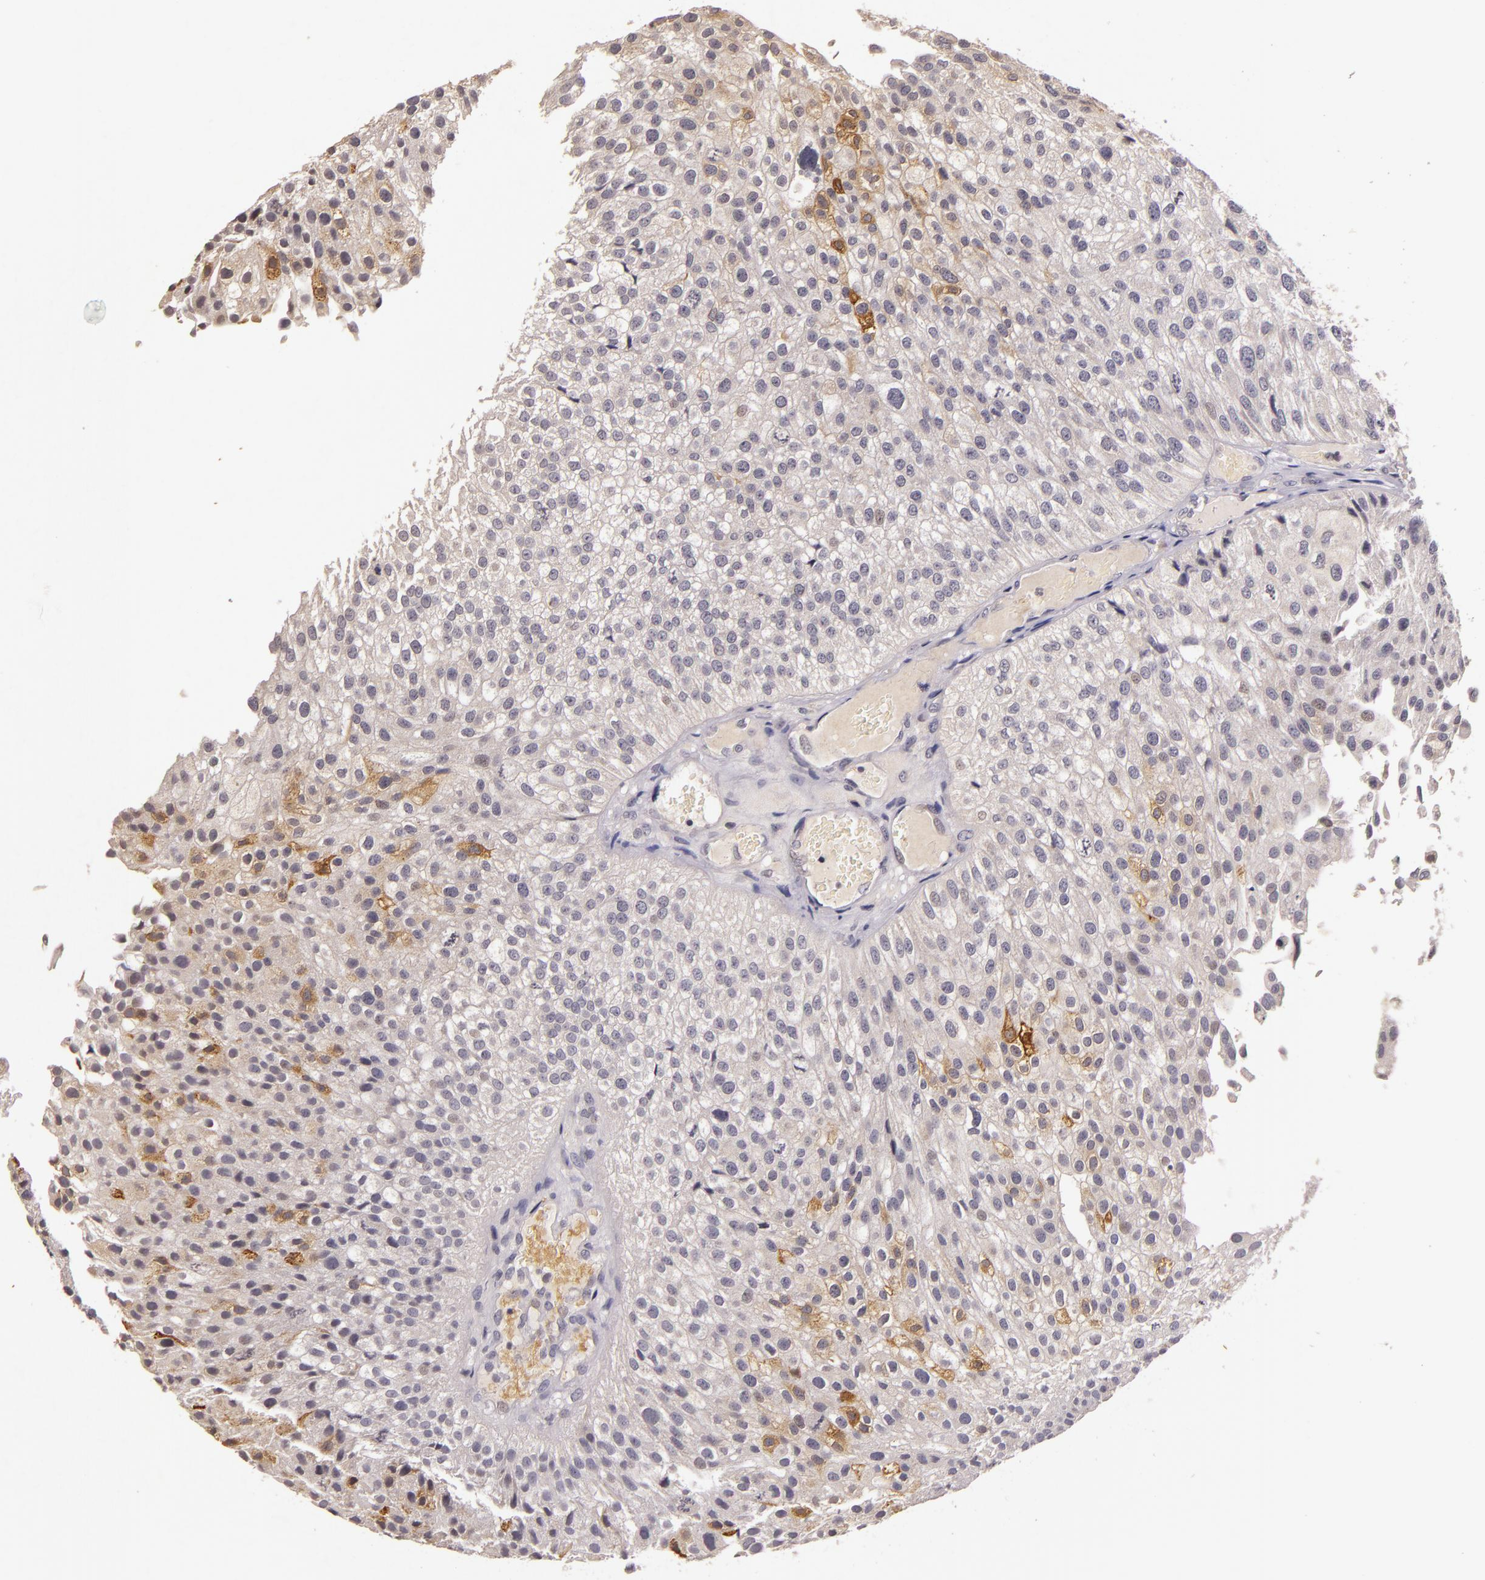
{"staining": {"intensity": "moderate", "quantity": "<25%", "location": "cytoplasmic/membranous"}, "tissue": "urothelial cancer", "cell_type": "Tumor cells", "image_type": "cancer", "snomed": [{"axis": "morphology", "description": "Urothelial carcinoma, Low grade"}, {"axis": "topography", "description": "Urinary bladder"}], "caption": "An image of human urothelial cancer stained for a protein reveals moderate cytoplasmic/membranous brown staining in tumor cells.", "gene": "TFF1", "patient": {"sex": "female", "age": 89}}